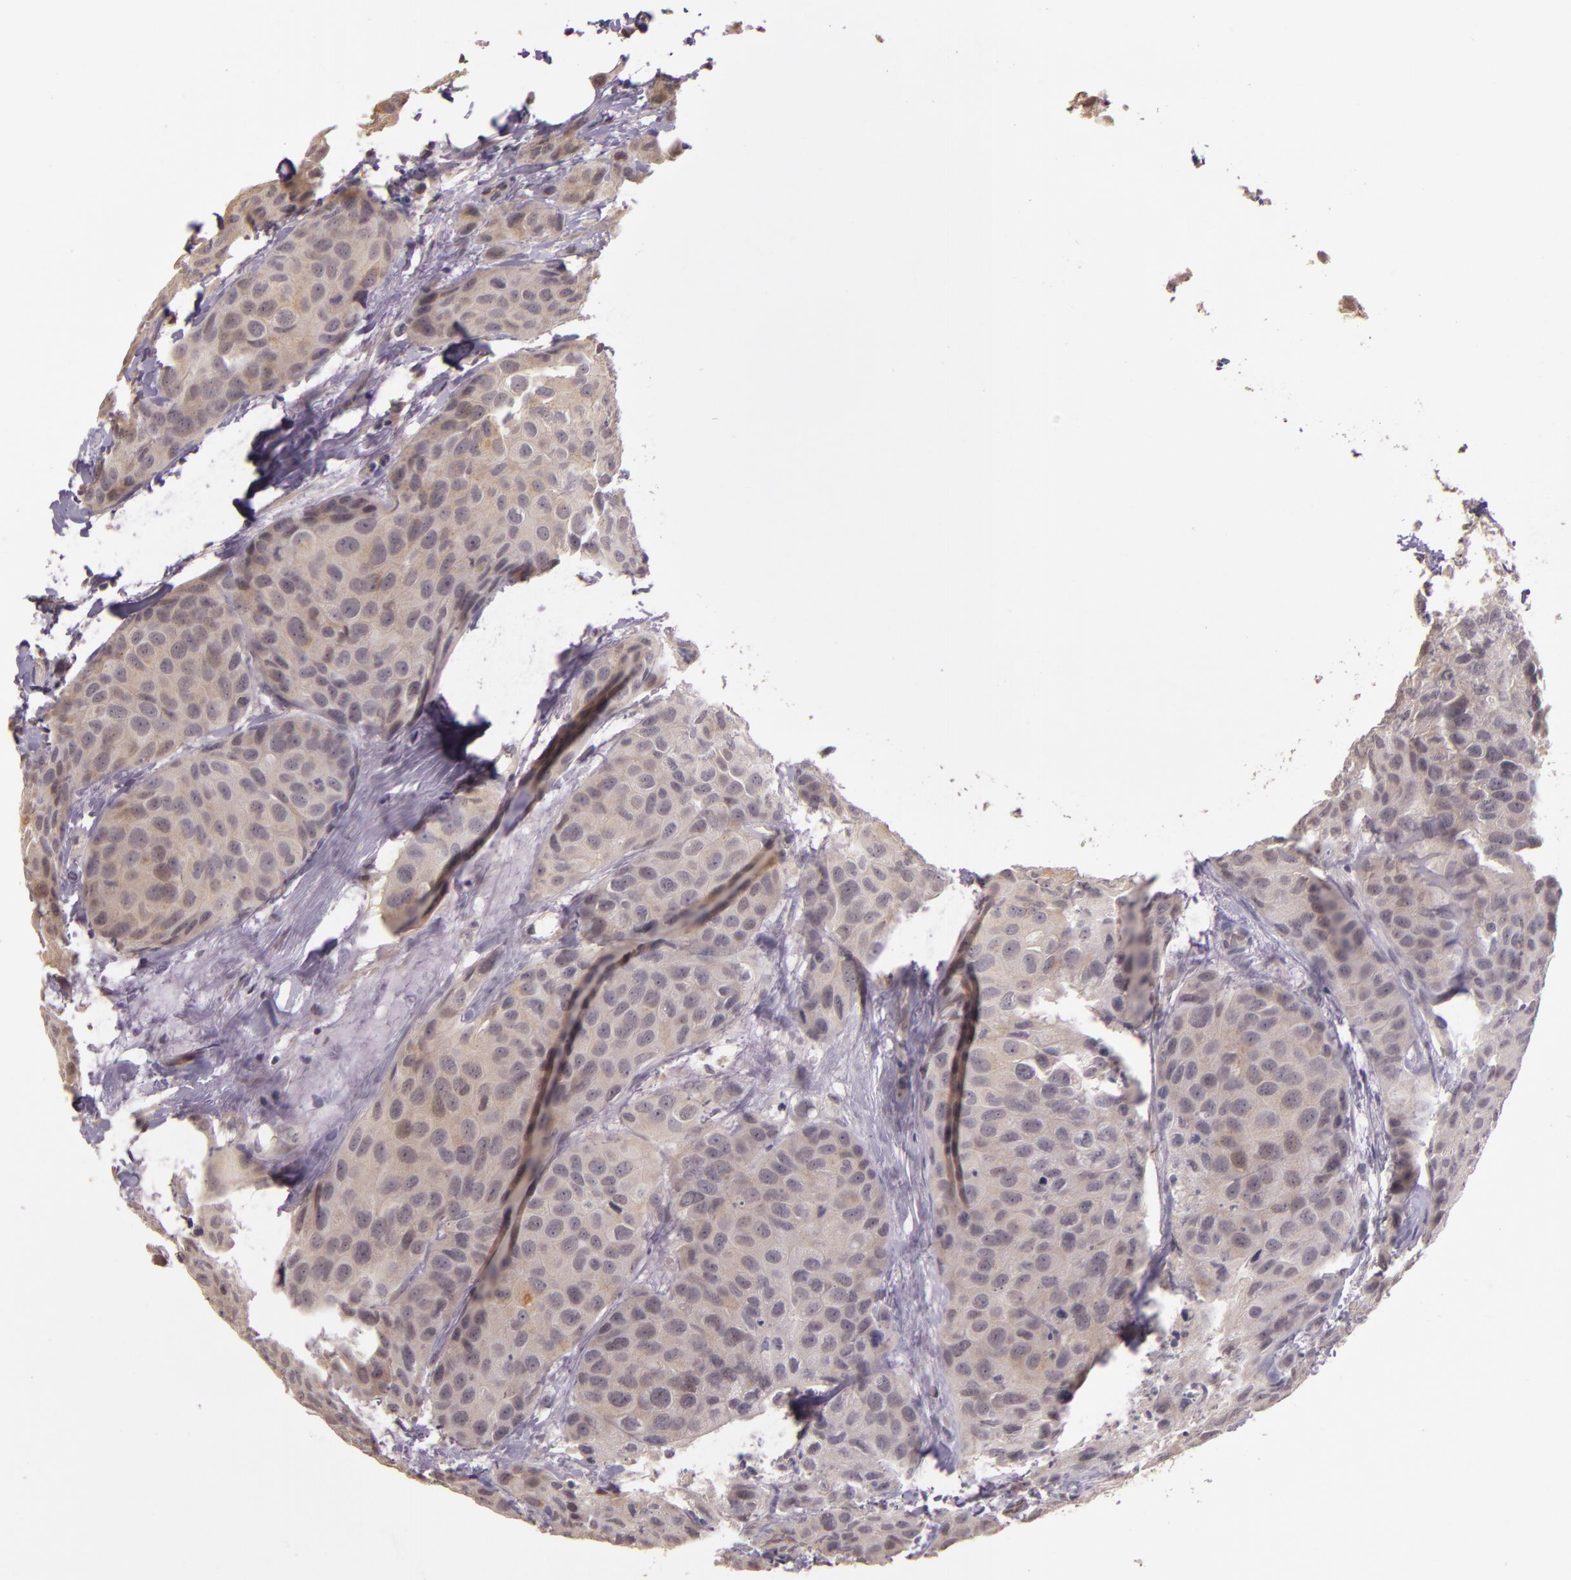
{"staining": {"intensity": "weak", "quantity": ">75%", "location": "cytoplasmic/membranous"}, "tissue": "breast cancer", "cell_type": "Tumor cells", "image_type": "cancer", "snomed": [{"axis": "morphology", "description": "Duct carcinoma"}, {"axis": "topography", "description": "Breast"}], "caption": "DAB (3,3'-diaminobenzidine) immunohistochemical staining of human breast intraductal carcinoma displays weak cytoplasmic/membranous protein staining in about >75% of tumor cells.", "gene": "ARMH4", "patient": {"sex": "female", "age": 68}}